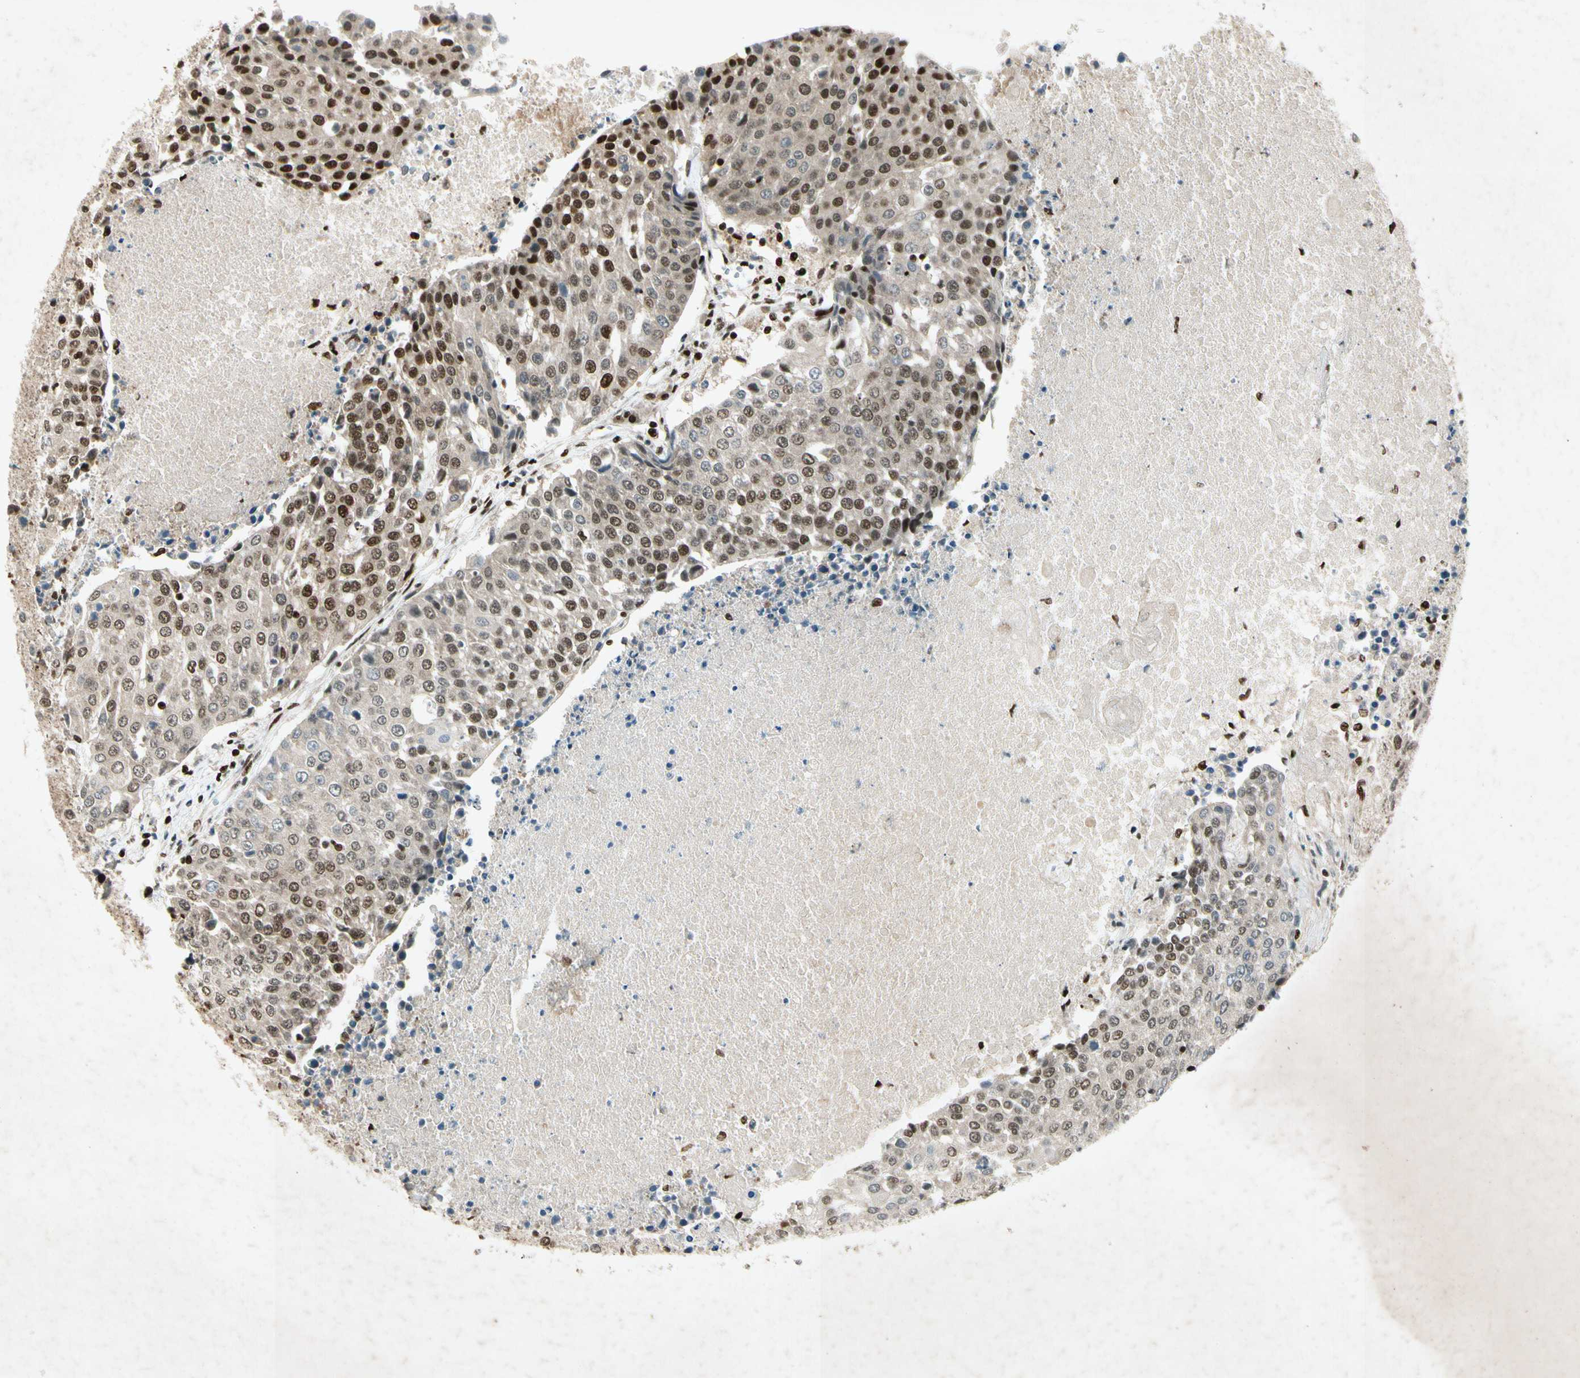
{"staining": {"intensity": "strong", "quantity": ">75%", "location": "nuclear"}, "tissue": "urothelial cancer", "cell_type": "Tumor cells", "image_type": "cancer", "snomed": [{"axis": "morphology", "description": "Urothelial carcinoma, High grade"}, {"axis": "topography", "description": "Urinary bladder"}], "caption": "Immunohistochemical staining of human urothelial cancer displays high levels of strong nuclear protein positivity in approximately >75% of tumor cells.", "gene": "RNF43", "patient": {"sex": "female", "age": 85}}